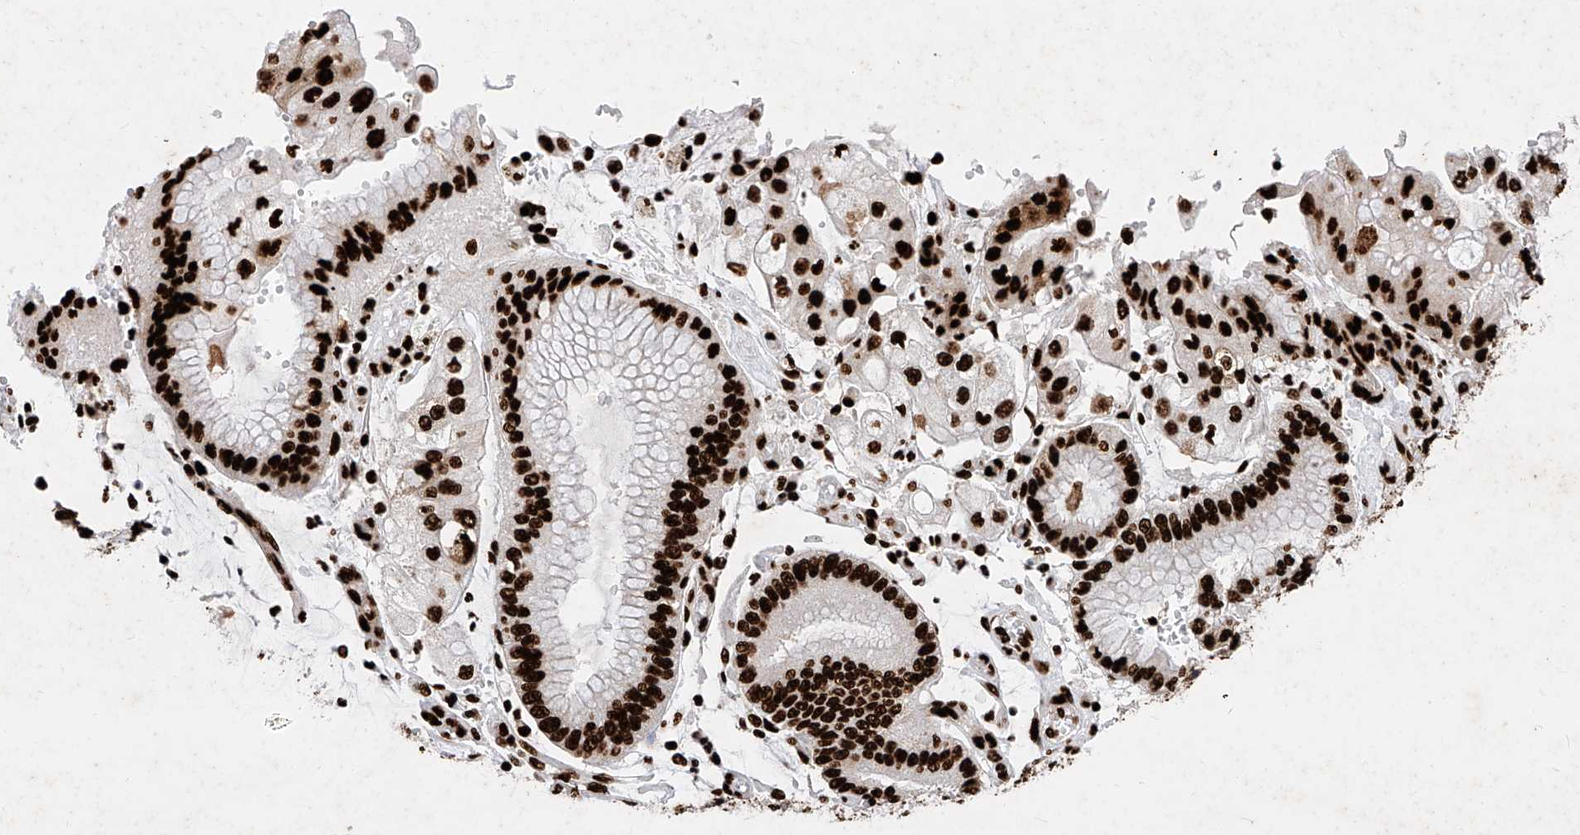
{"staining": {"intensity": "strong", "quantity": ">75%", "location": "nuclear"}, "tissue": "stomach cancer", "cell_type": "Tumor cells", "image_type": "cancer", "snomed": [{"axis": "morphology", "description": "Adenocarcinoma, NOS"}, {"axis": "topography", "description": "Stomach"}], "caption": "High-magnification brightfield microscopy of stomach adenocarcinoma stained with DAB (brown) and counterstained with hematoxylin (blue). tumor cells exhibit strong nuclear expression is present in approximately>75% of cells.", "gene": "SRSF6", "patient": {"sex": "male", "age": 76}}